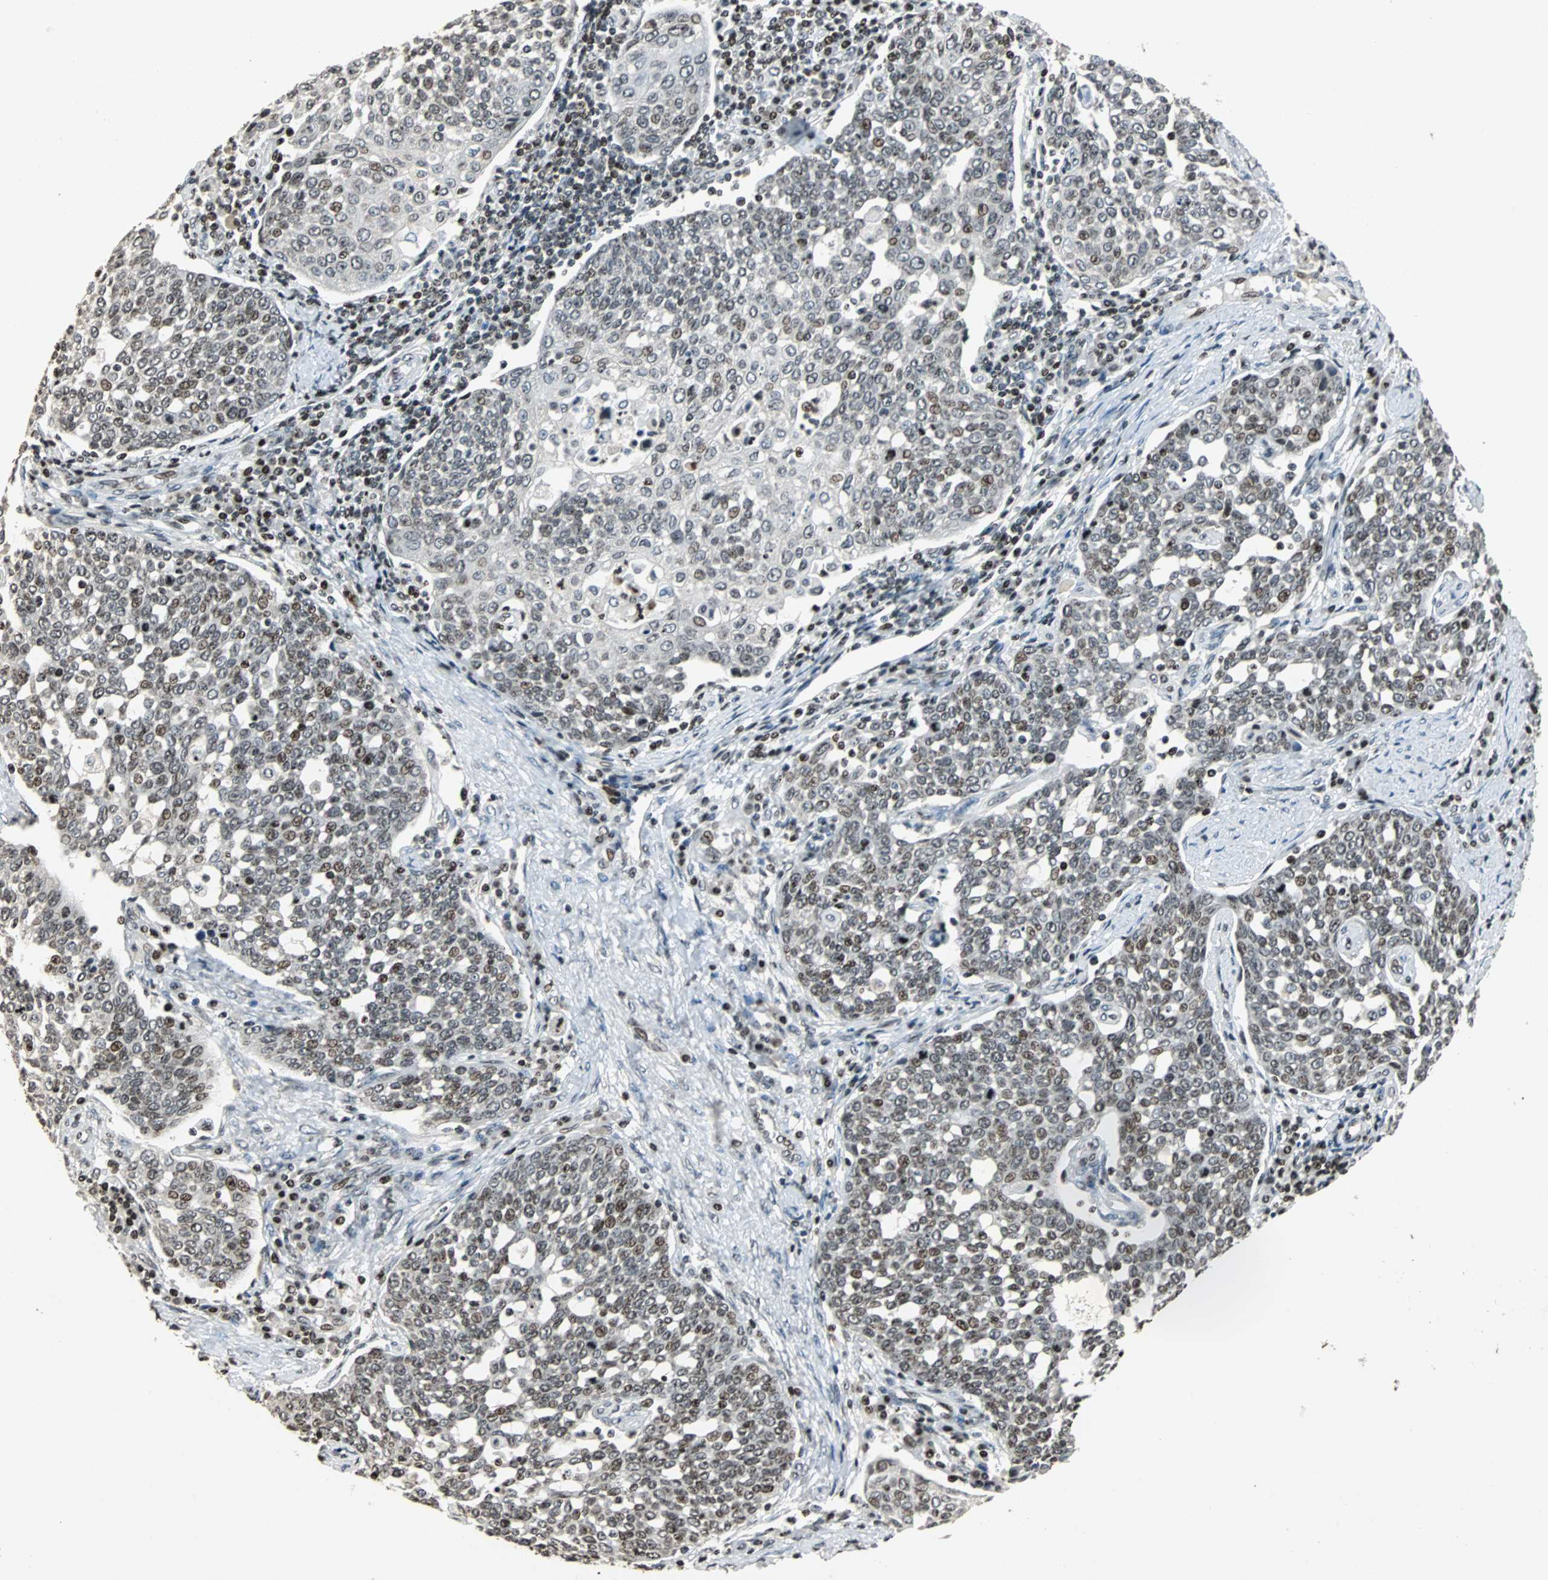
{"staining": {"intensity": "moderate", "quantity": ">75%", "location": "nuclear"}, "tissue": "cervical cancer", "cell_type": "Tumor cells", "image_type": "cancer", "snomed": [{"axis": "morphology", "description": "Squamous cell carcinoma, NOS"}, {"axis": "topography", "description": "Cervix"}], "caption": "The histopathology image shows staining of squamous cell carcinoma (cervical), revealing moderate nuclear protein expression (brown color) within tumor cells.", "gene": "PAXIP1", "patient": {"sex": "female", "age": 34}}